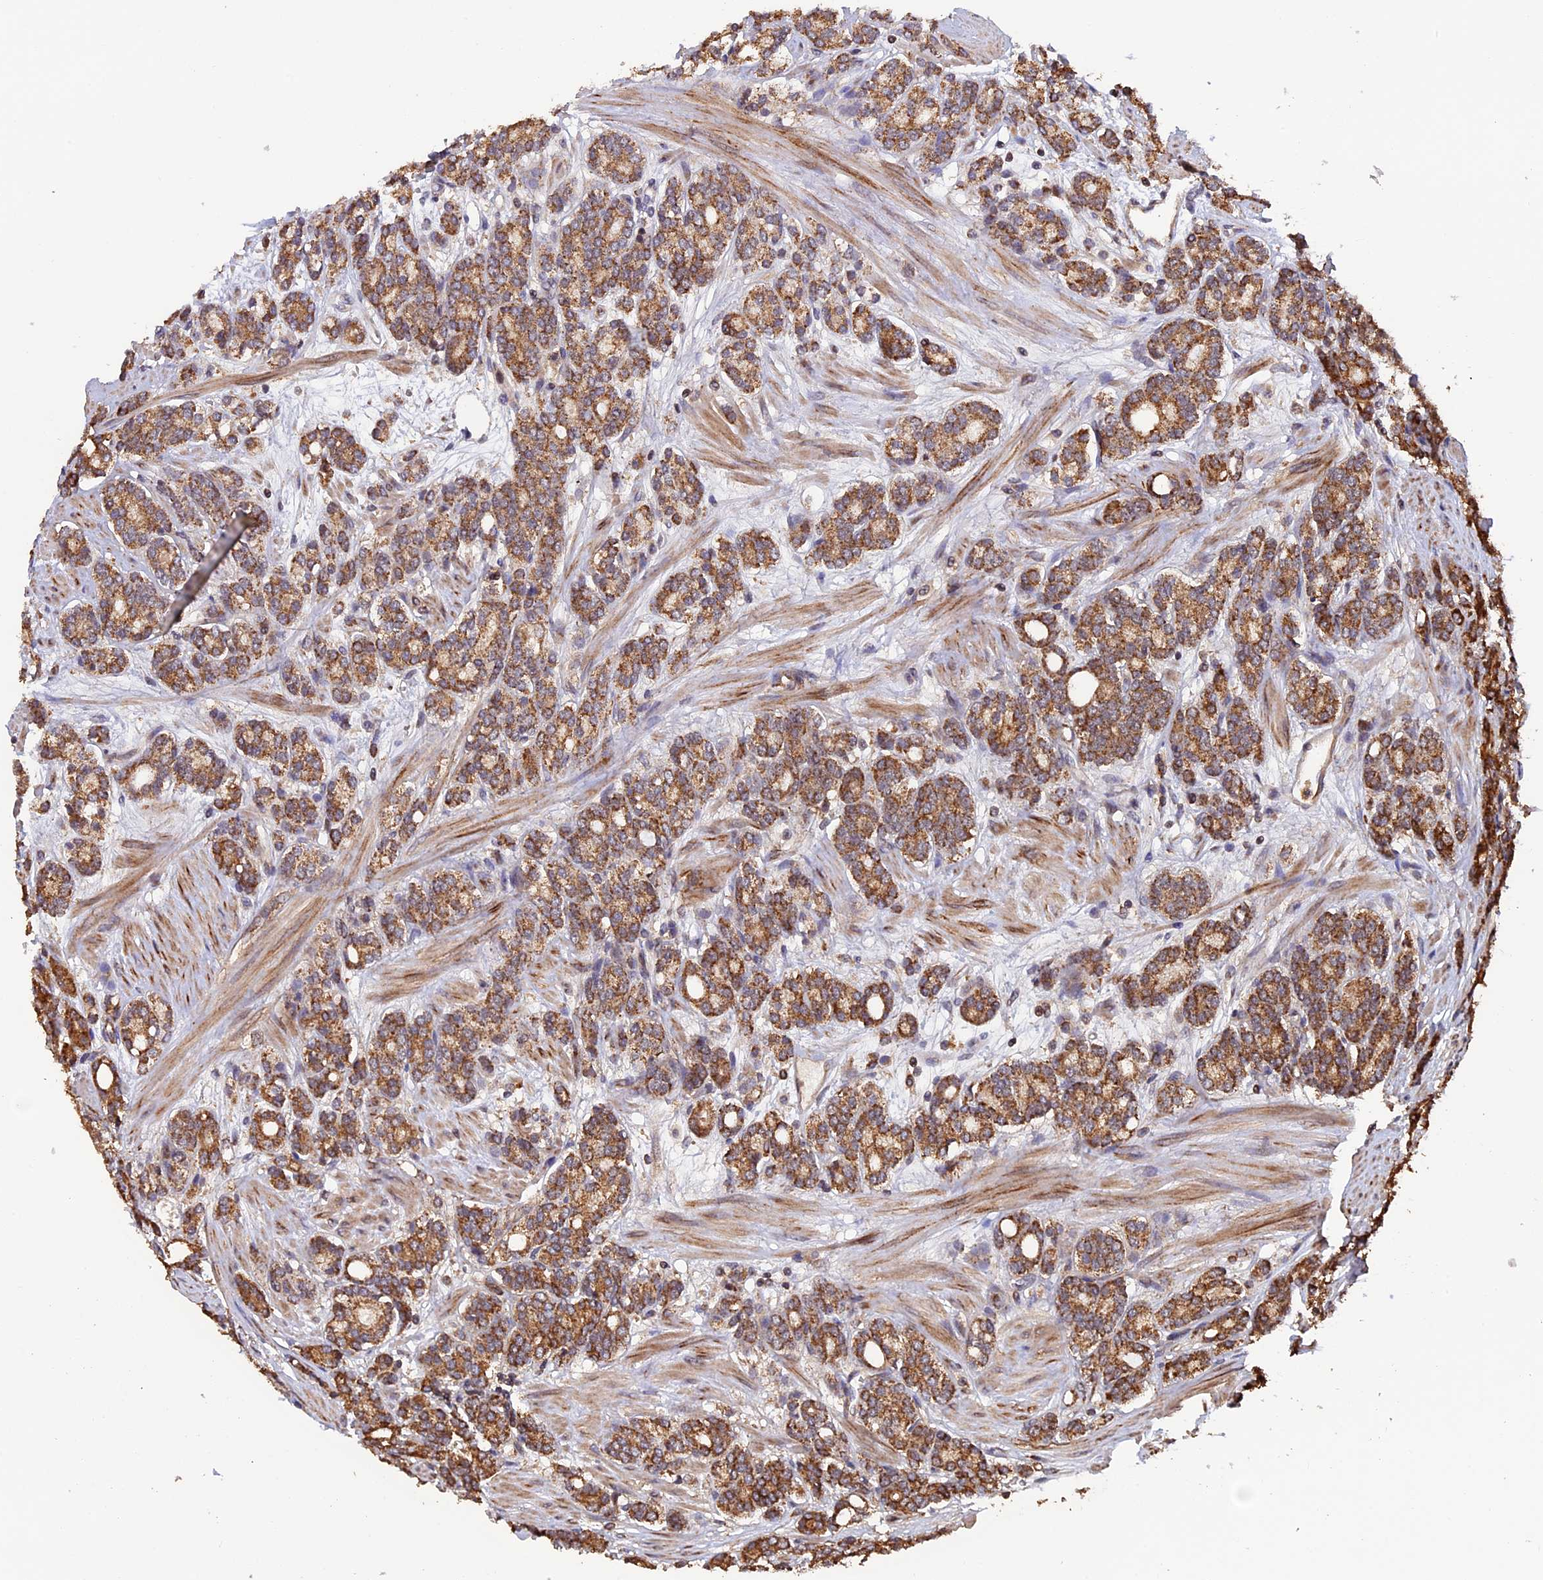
{"staining": {"intensity": "moderate", "quantity": ">75%", "location": "cytoplasmic/membranous"}, "tissue": "prostate cancer", "cell_type": "Tumor cells", "image_type": "cancer", "snomed": [{"axis": "morphology", "description": "Adenocarcinoma, High grade"}, {"axis": "topography", "description": "Prostate"}], "caption": "This image shows immunohistochemistry (IHC) staining of human prostate cancer (adenocarcinoma (high-grade)), with medium moderate cytoplasmic/membranous staining in about >75% of tumor cells.", "gene": "PKD2L2", "patient": {"sex": "male", "age": 62}}